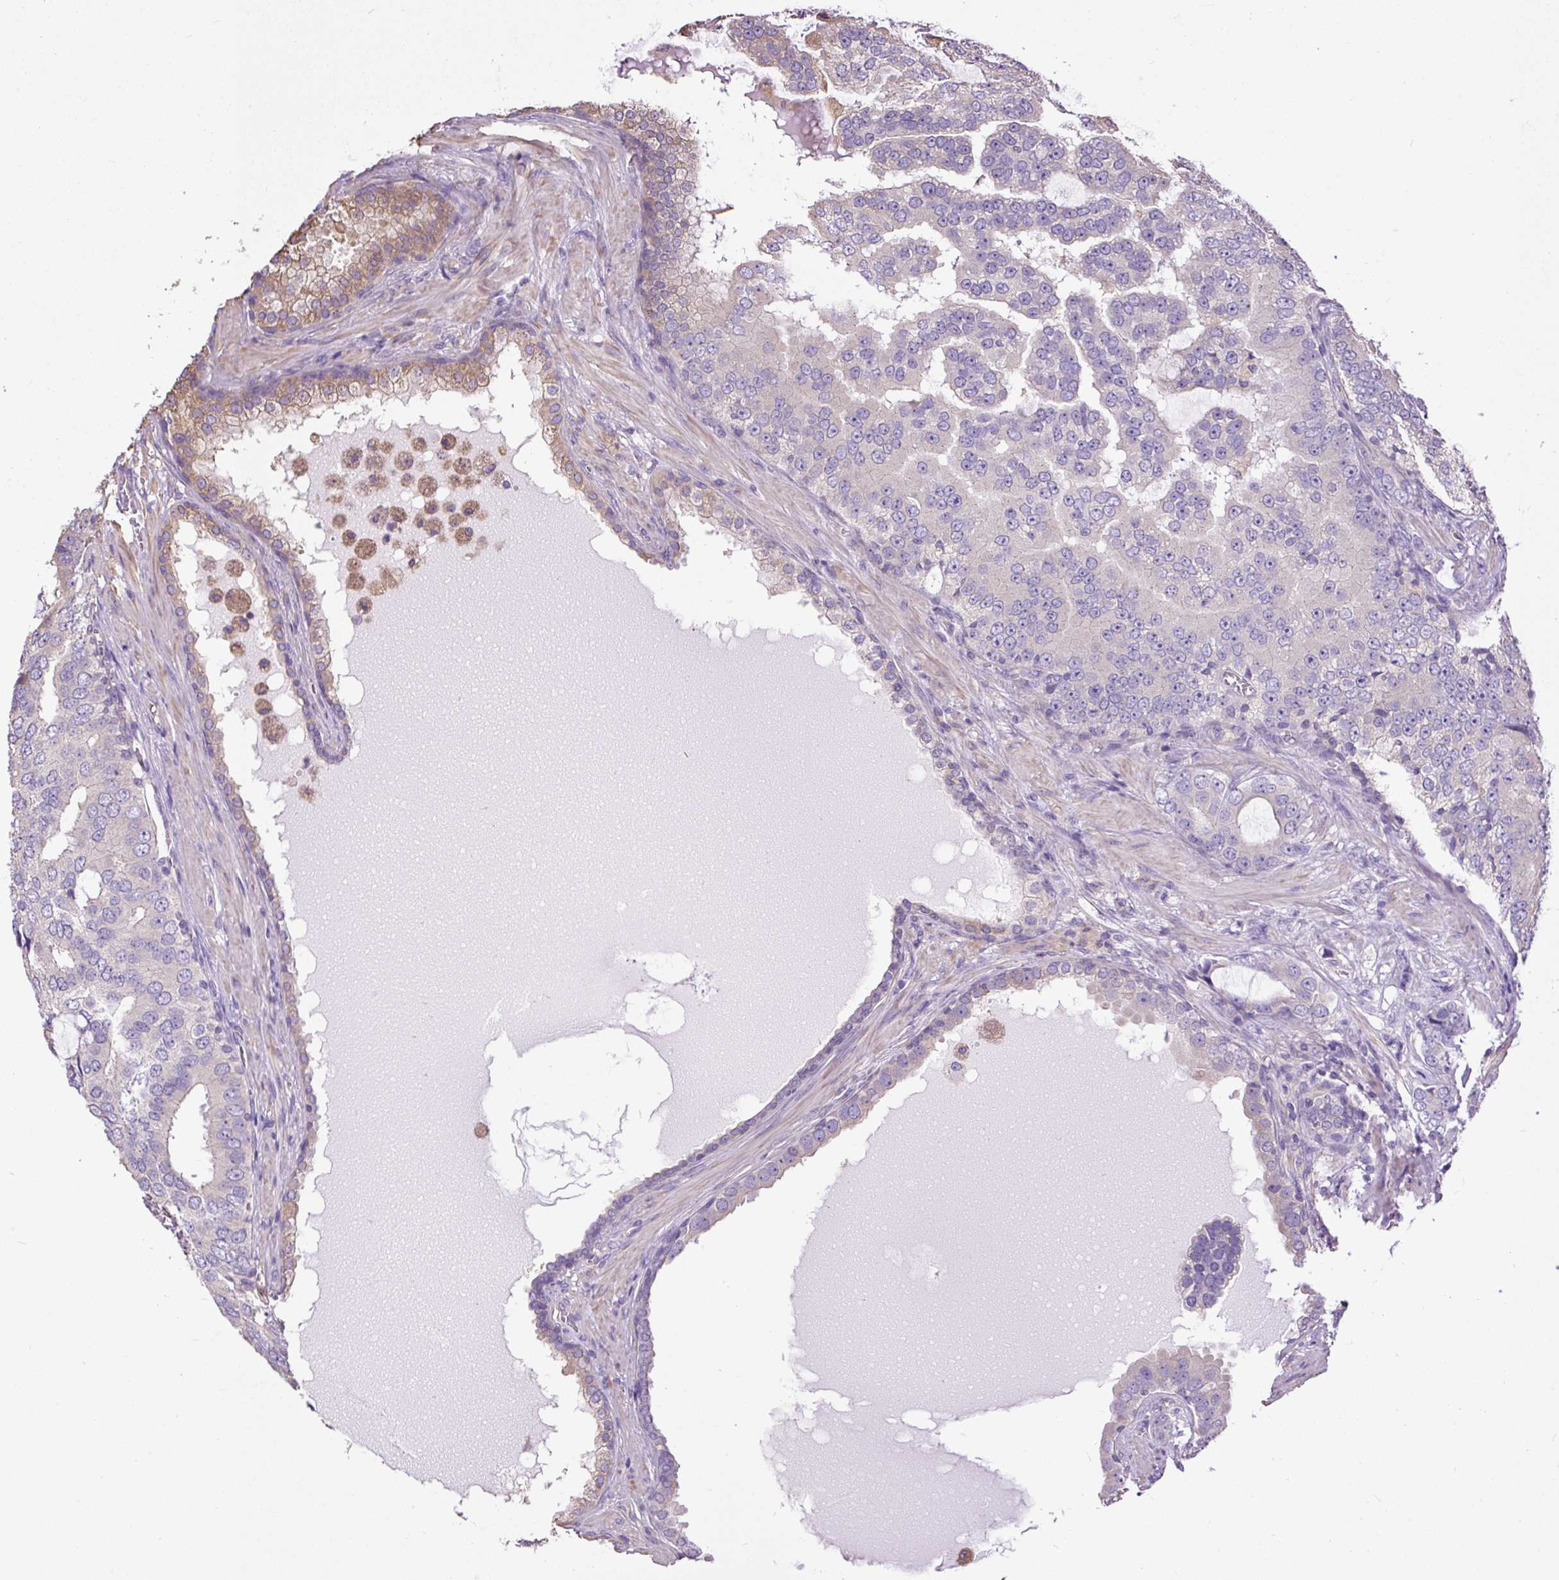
{"staining": {"intensity": "moderate", "quantity": "<25%", "location": "cytoplasmic/membranous"}, "tissue": "prostate cancer", "cell_type": "Tumor cells", "image_type": "cancer", "snomed": [{"axis": "morphology", "description": "Adenocarcinoma, Low grade"}, {"axis": "topography", "description": "Prostate"}], "caption": "This is a photomicrograph of IHC staining of prostate cancer, which shows moderate expression in the cytoplasmic/membranous of tumor cells.", "gene": "PDIA2", "patient": {"sex": "male", "age": 42}}